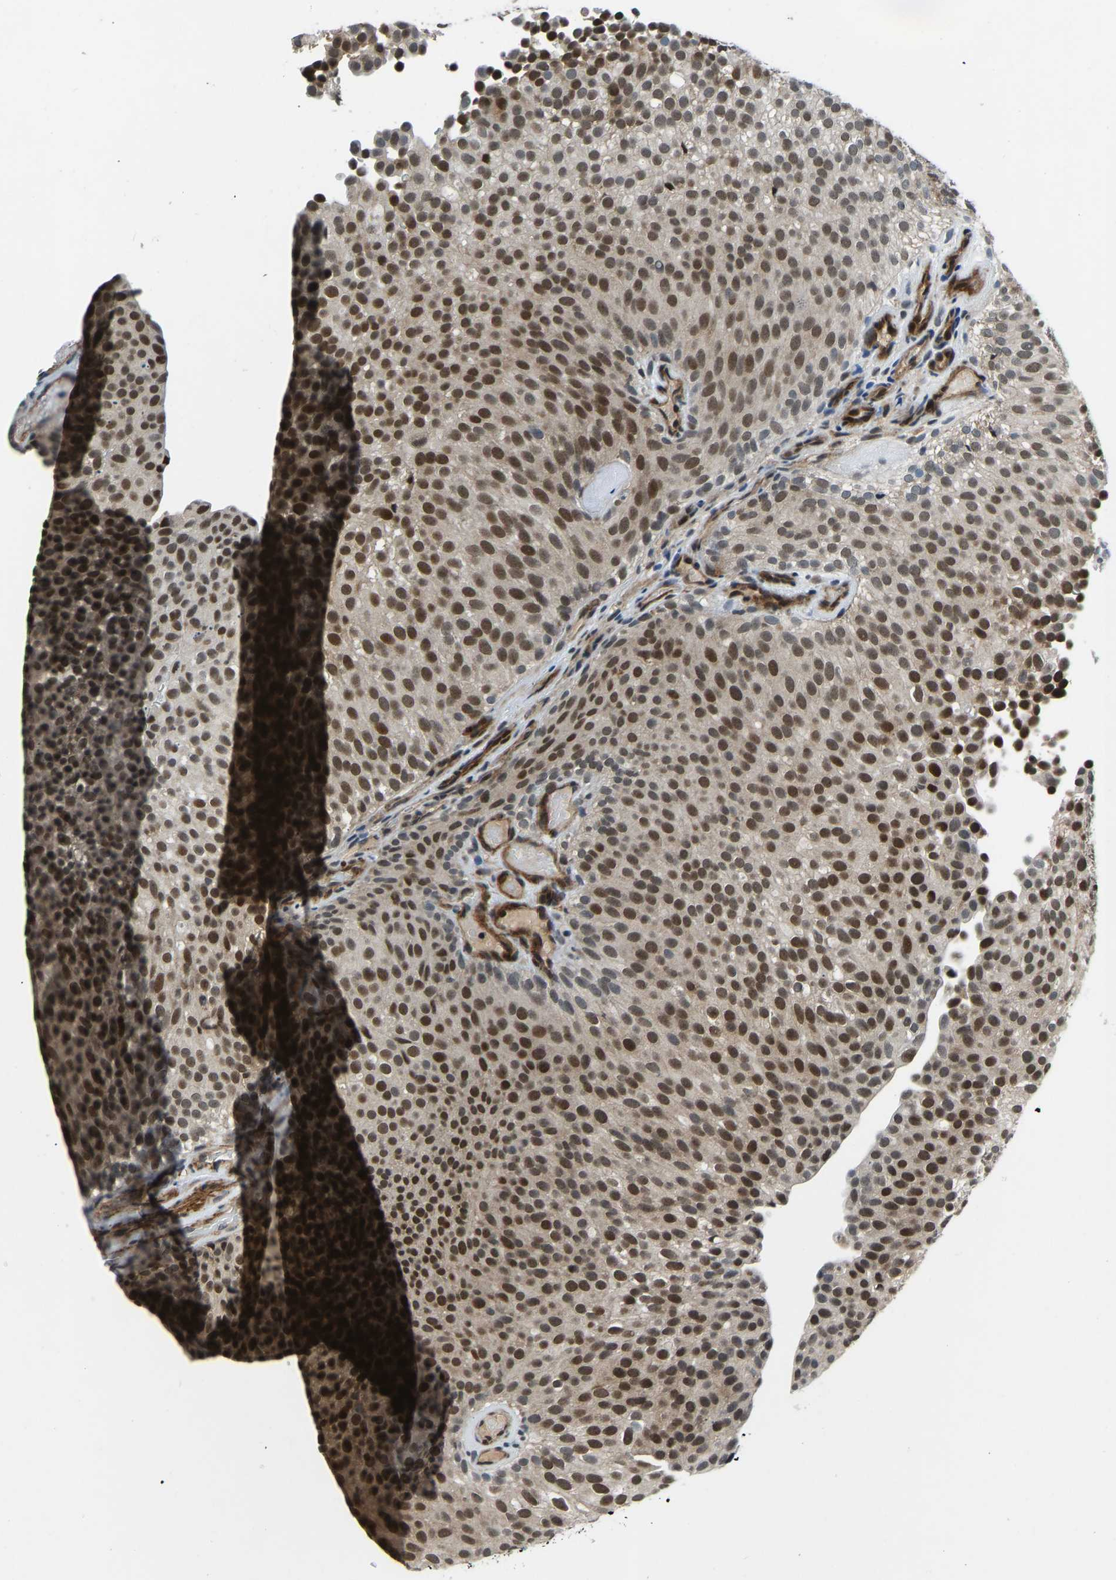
{"staining": {"intensity": "strong", "quantity": ">75%", "location": "cytoplasmic/membranous,nuclear"}, "tissue": "urothelial cancer", "cell_type": "Tumor cells", "image_type": "cancer", "snomed": [{"axis": "morphology", "description": "Urothelial carcinoma, Low grade"}, {"axis": "topography", "description": "Urinary bladder"}], "caption": "Low-grade urothelial carcinoma stained for a protein reveals strong cytoplasmic/membranous and nuclear positivity in tumor cells.", "gene": "RLIM", "patient": {"sex": "male", "age": 78}}